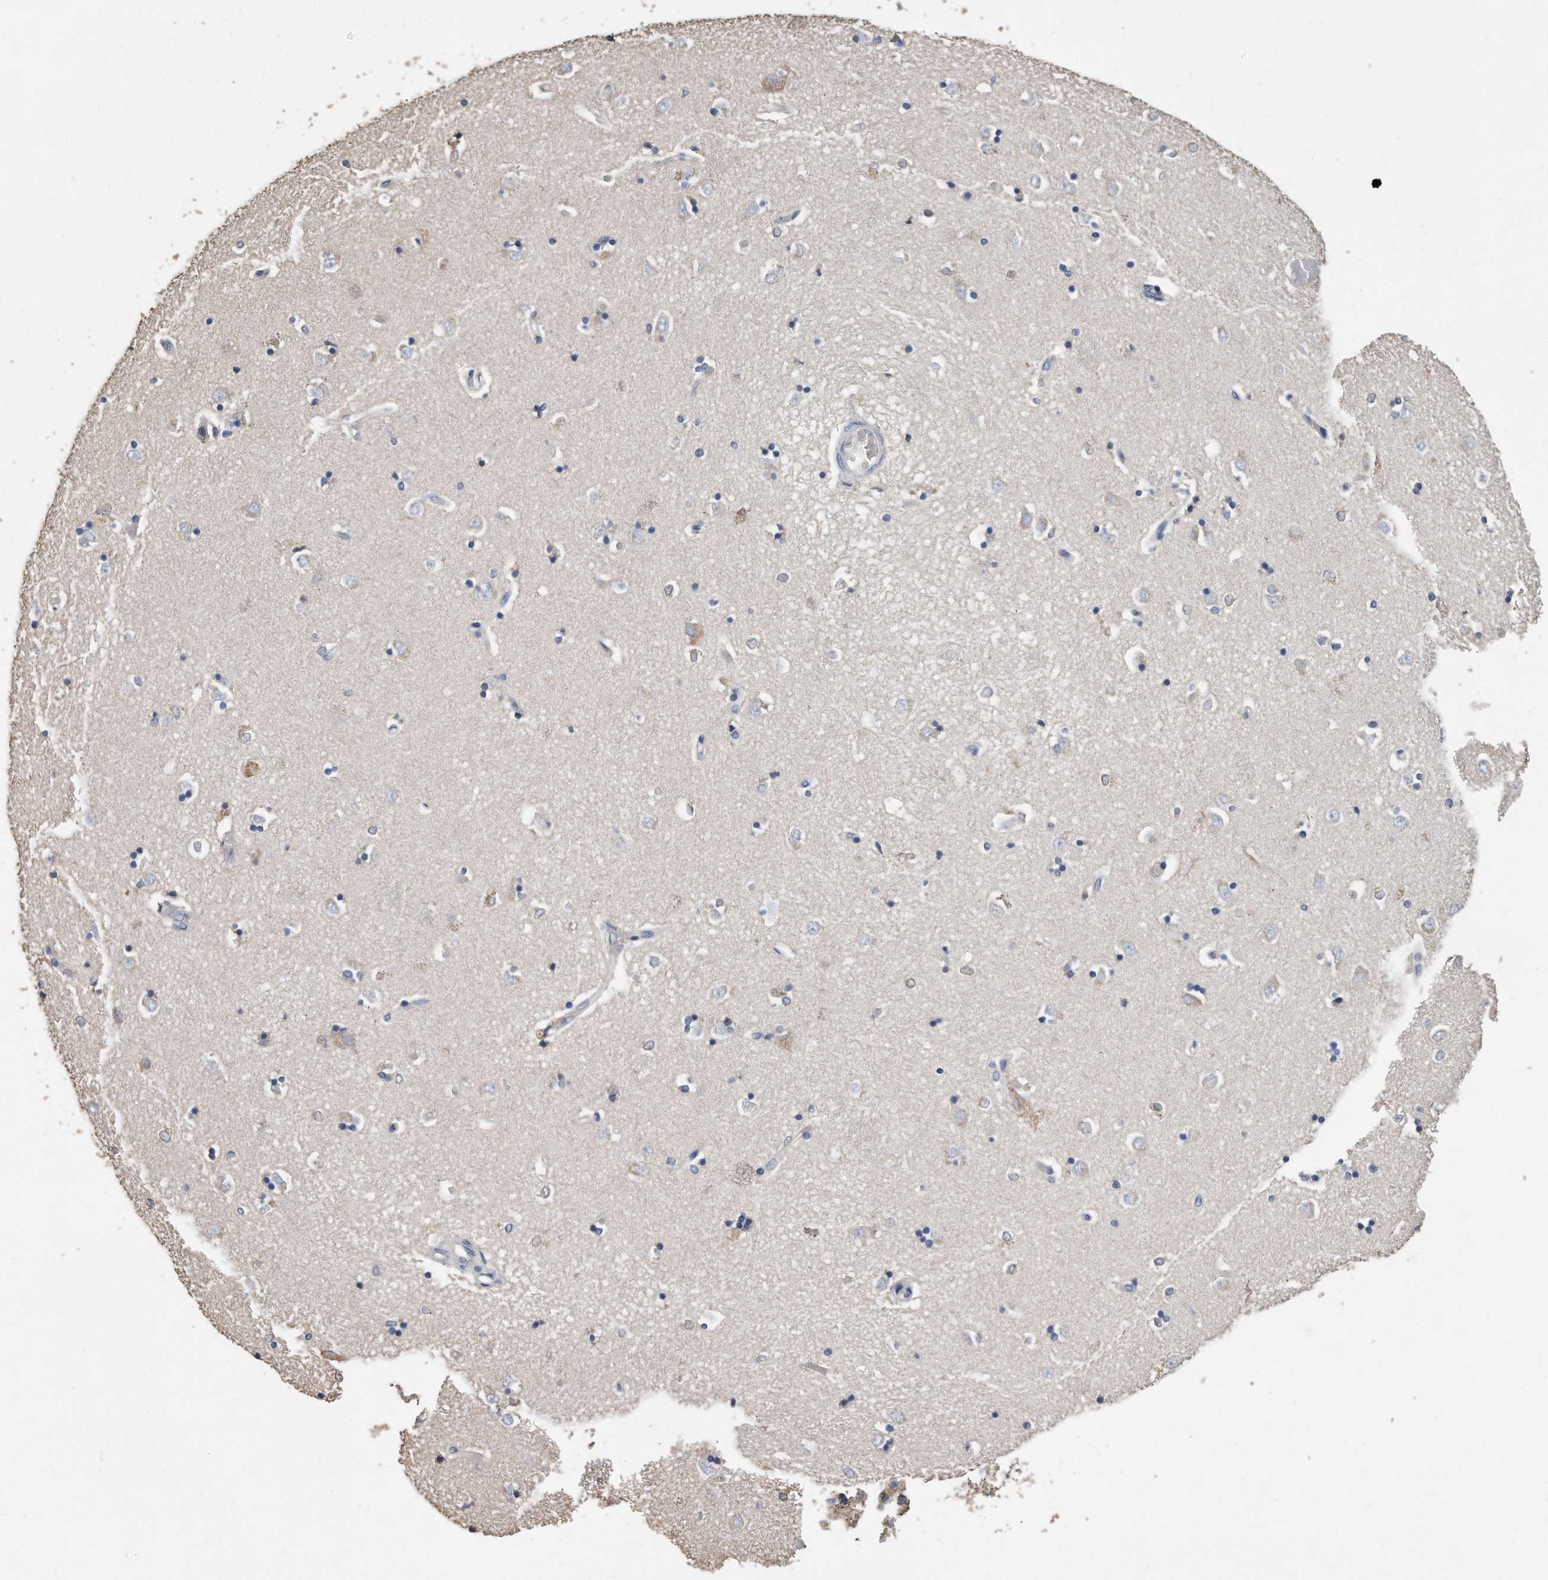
{"staining": {"intensity": "negative", "quantity": "none", "location": "none"}, "tissue": "caudate", "cell_type": "Glial cells", "image_type": "normal", "snomed": [{"axis": "morphology", "description": "Normal tissue, NOS"}, {"axis": "topography", "description": "Lateral ventricle wall"}], "caption": "DAB (3,3'-diaminobenzidine) immunohistochemical staining of normal caudate shows no significant expression in glial cells. (Stains: DAB immunohistochemistry (IHC) with hematoxylin counter stain, Microscopy: brightfield microscopy at high magnification).", "gene": "CDCP1", "patient": {"sex": "male", "age": 45}}